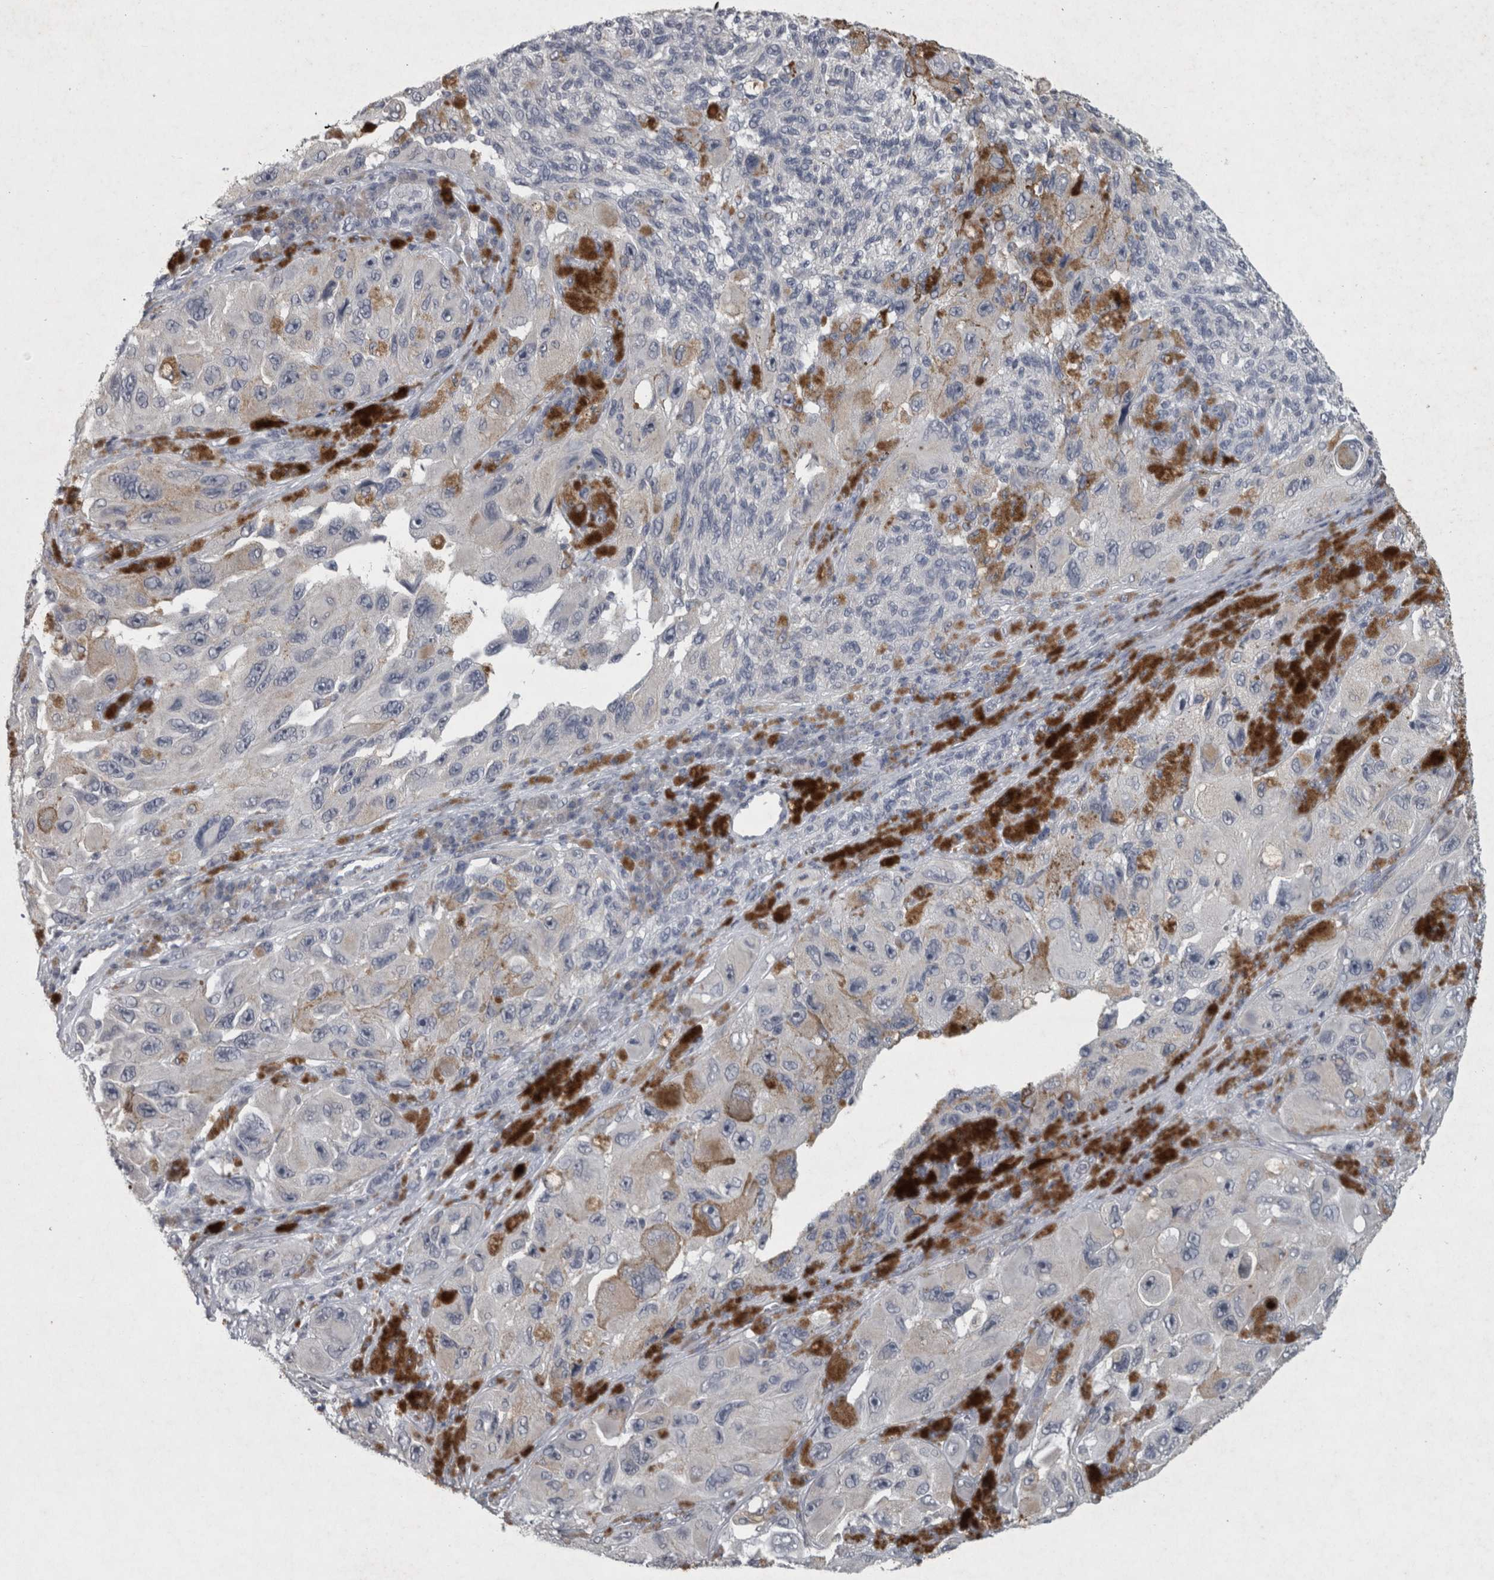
{"staining": {"intensity": "negative", "quantity": "none", "location": "none"}, "tissue": "melanoma", "cell_type": "Tumor cells", "image_type": "cancer", "snomed": [{"axis": "morphology", "description": "Malignant melanoma, NOS"}, {"axis": "topography", "description": "Skin"}], "caption": "This is a histopathology image of IHC staining of malignant melanoma, which shows no staining in tumor cells. (Immunohistochemistry (ihc), brightfield microscopy, high magnification).", "gene": "WNT7A", "patient": {"sex": "female", "age": 73}}